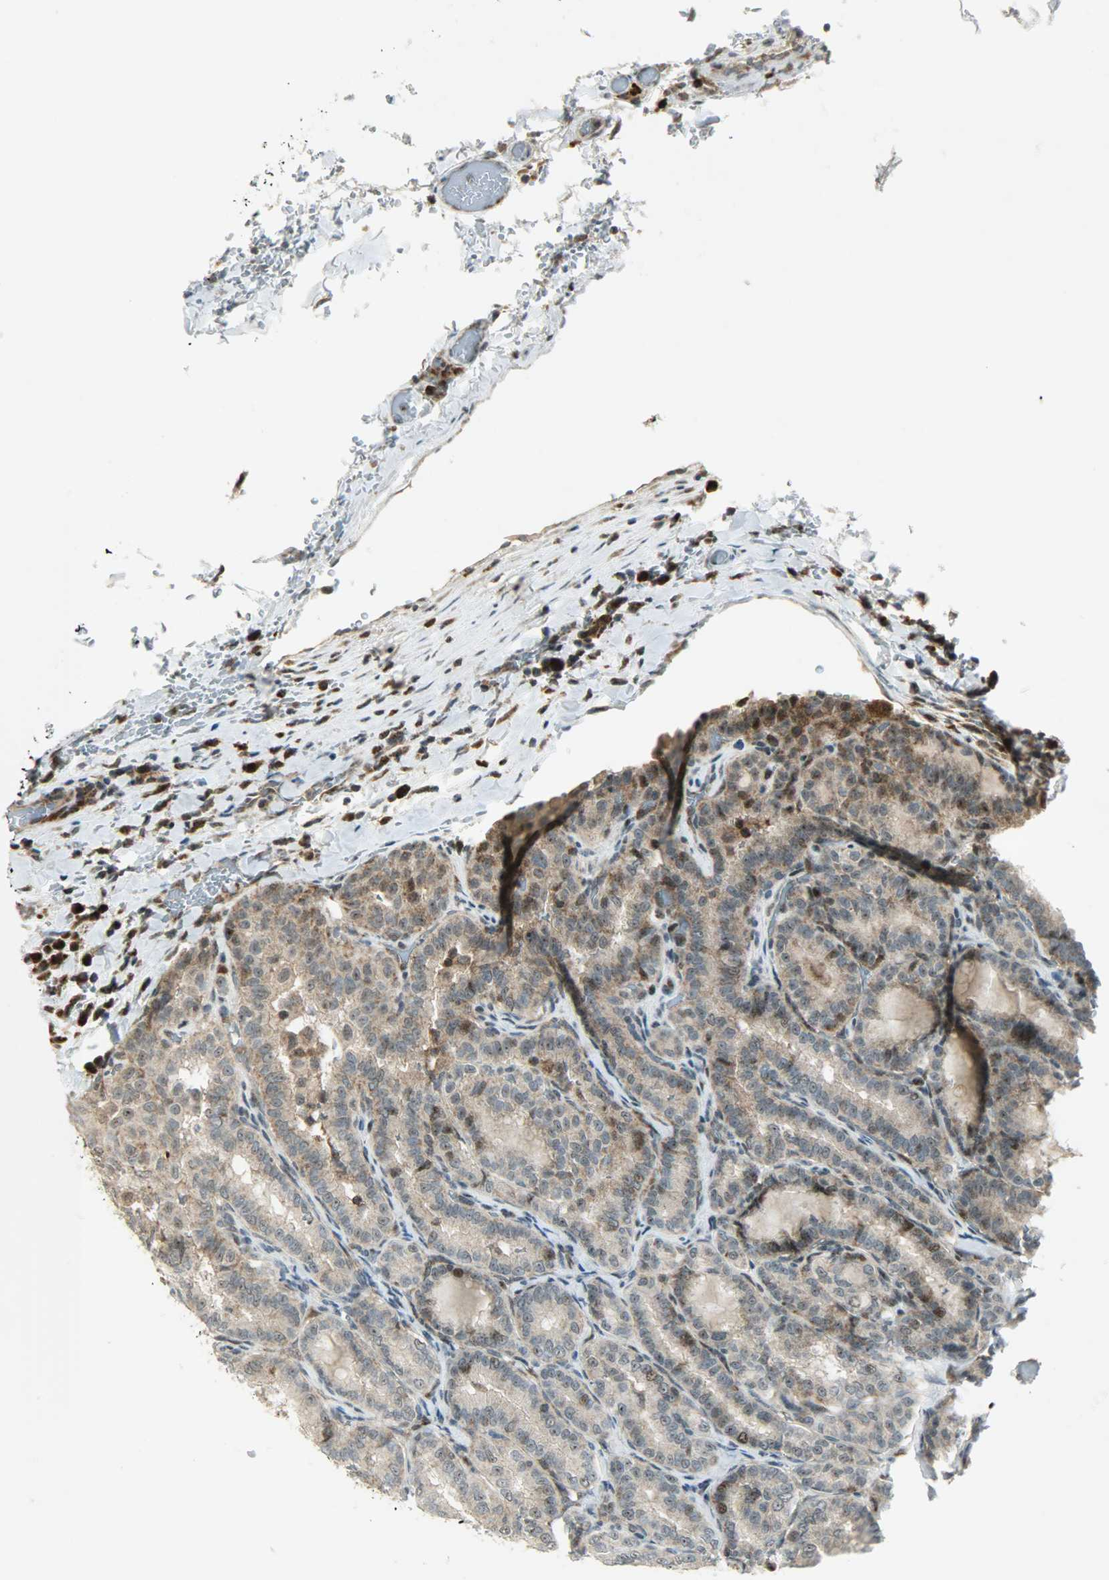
{"staining": {"intensity": "moderate", "quantity": ">75%", "location": "cytoplasmic/membranous,nuclear"}, "tissue": "thyroid cancer", "cell_type": "Tumor cells", "image_type": "cancer", "snomed": [{"axis": "morphology", "description": "Papillary adenocarcinoma, NOS"}, {"axis": "topography", "description": "Thyroid gland"}], "caption": "Thyroid cancer tissue demonstrates moderate cytoplasmic/membranous and nuclear staining in about >75% of tumor cells, visualized by immunohistochemistry.", "gene": "IL15", "patient": {"sex": "female", "age": 30}}